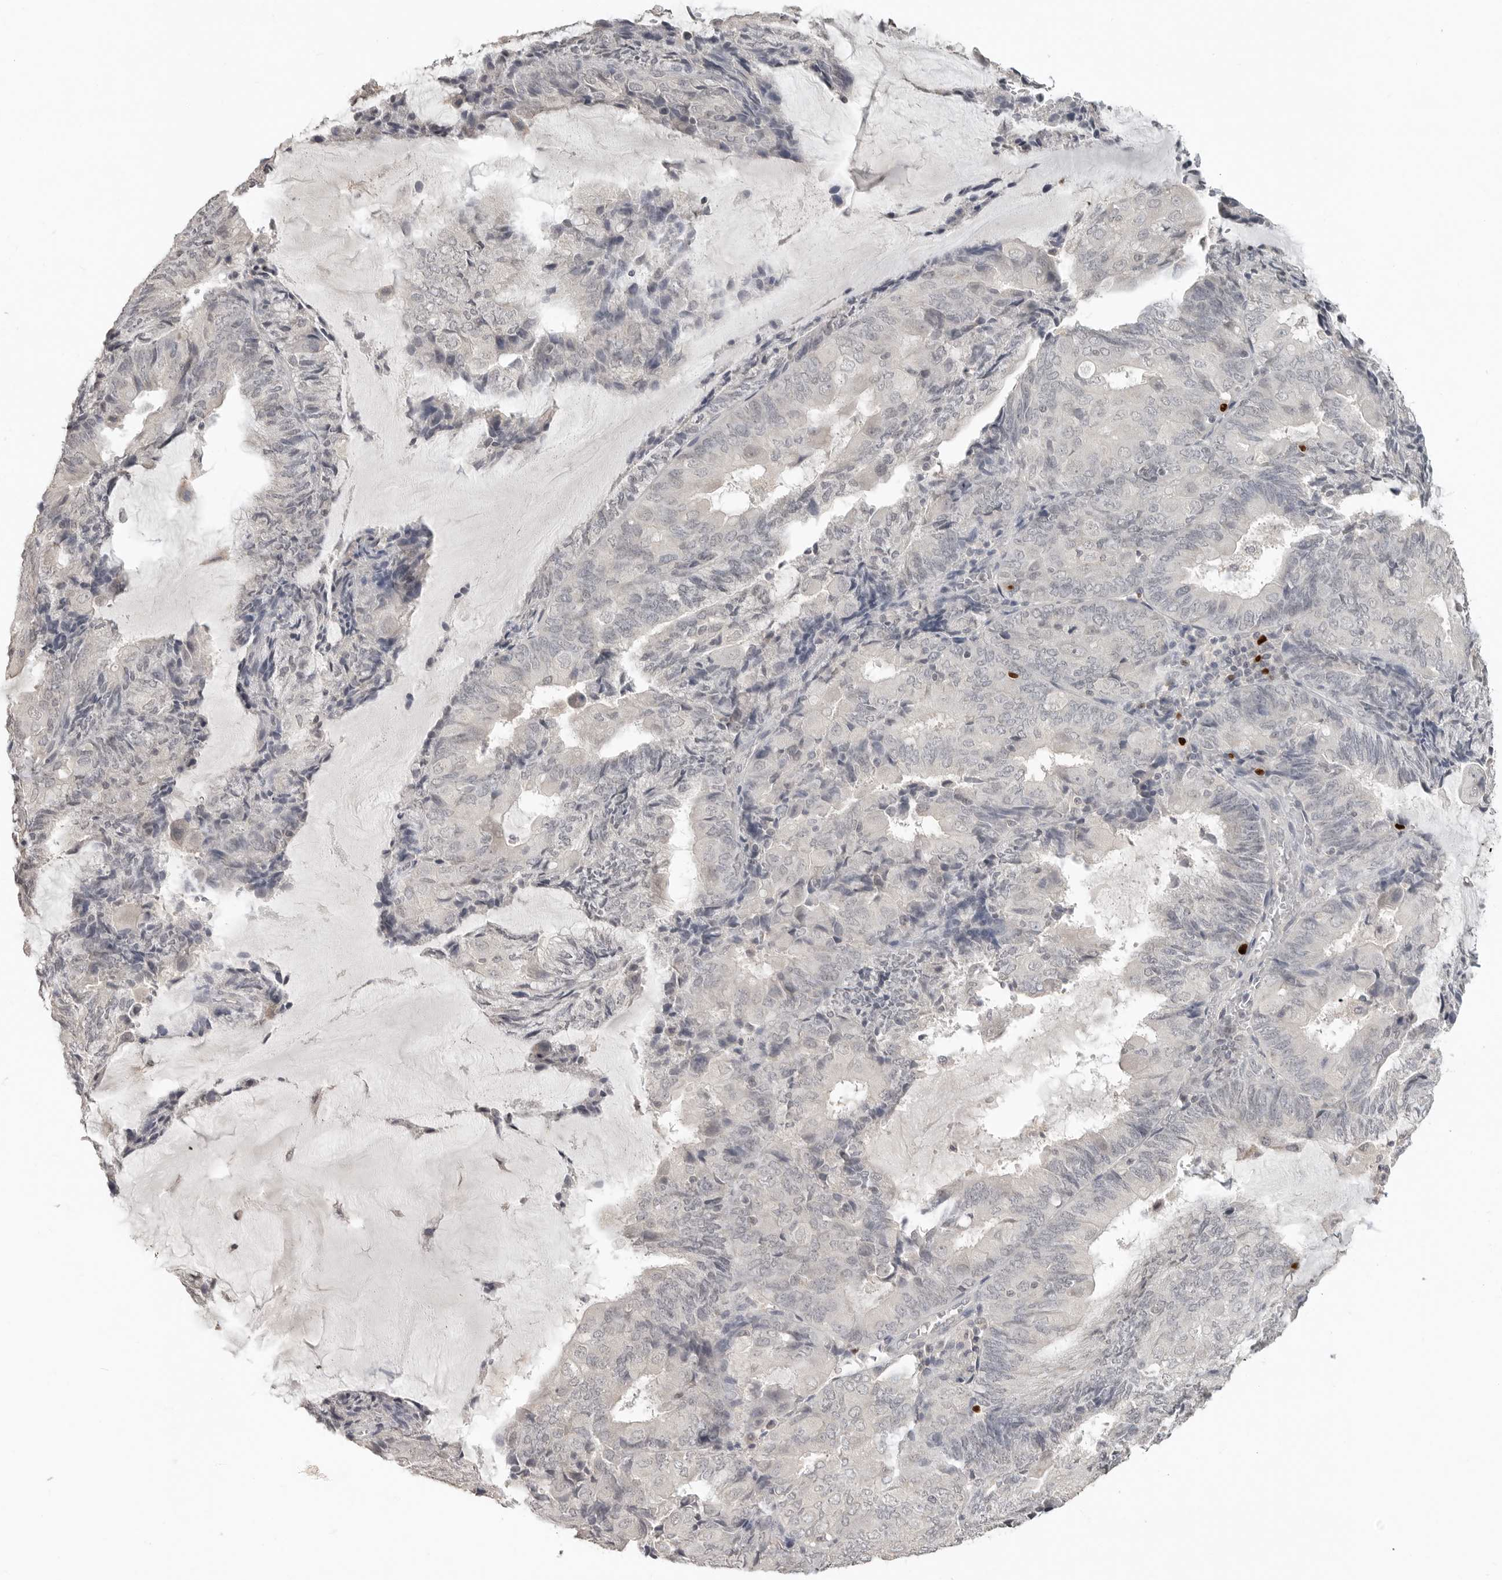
{"staining": {"intensity": "negative", "quantity": "none", "location": "none"}, "tissue": "endometrial cancer", "cell_type": "Tumor cells", "image_type": "cancer", "snomed": [{"axis": "morphology", "description": "Adenocarcinoma, NOS"}, {"axis": "topography", "description": "Endometrium"}], "caption": "Immunohistochemistry of adenocarcinoma (endometrial) exhibits no positivity in tumor cells.", "gene": "FOXP3", "patient": {"sex": "female", "age": 81}}